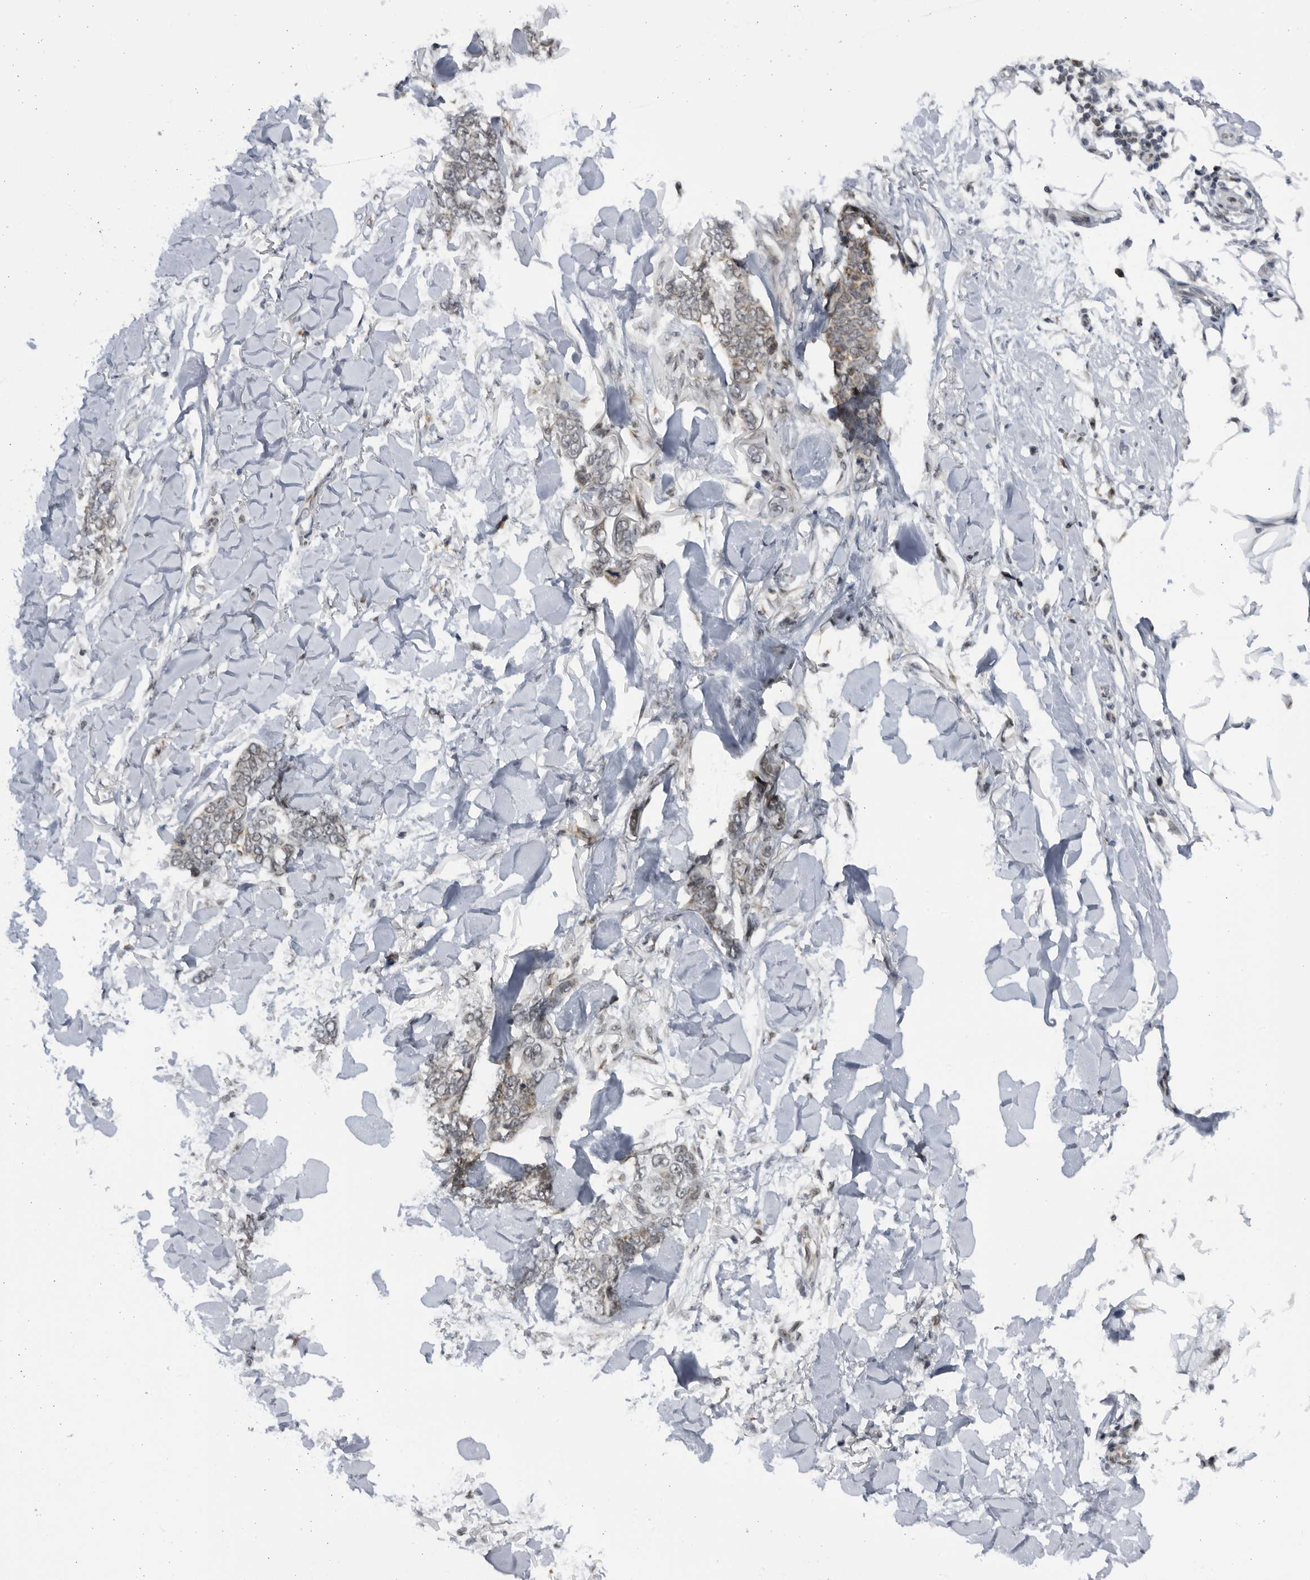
{"staining": {"intensity": "weak", "quantity": "<25%", "location": "cytoplasmic/membranous"}, "tissue": "skin cancer", "cell_type": "Tumor cells", "image_type": "cancer", "snomed": [{"axis": "morphology", "description": "Normal tissue, NOS"}, {"axis": "morphology", "description": "Basal cell carcinoma"}, {"axis": "topography", "description": "Skin"}], "caption": "This is an immunohistochemistry image of basal cell carcinoma (skin). There is no expression in tumor cells.", "gene": "SLC25A22", "patient": {"sex": "male", "age": 77}}